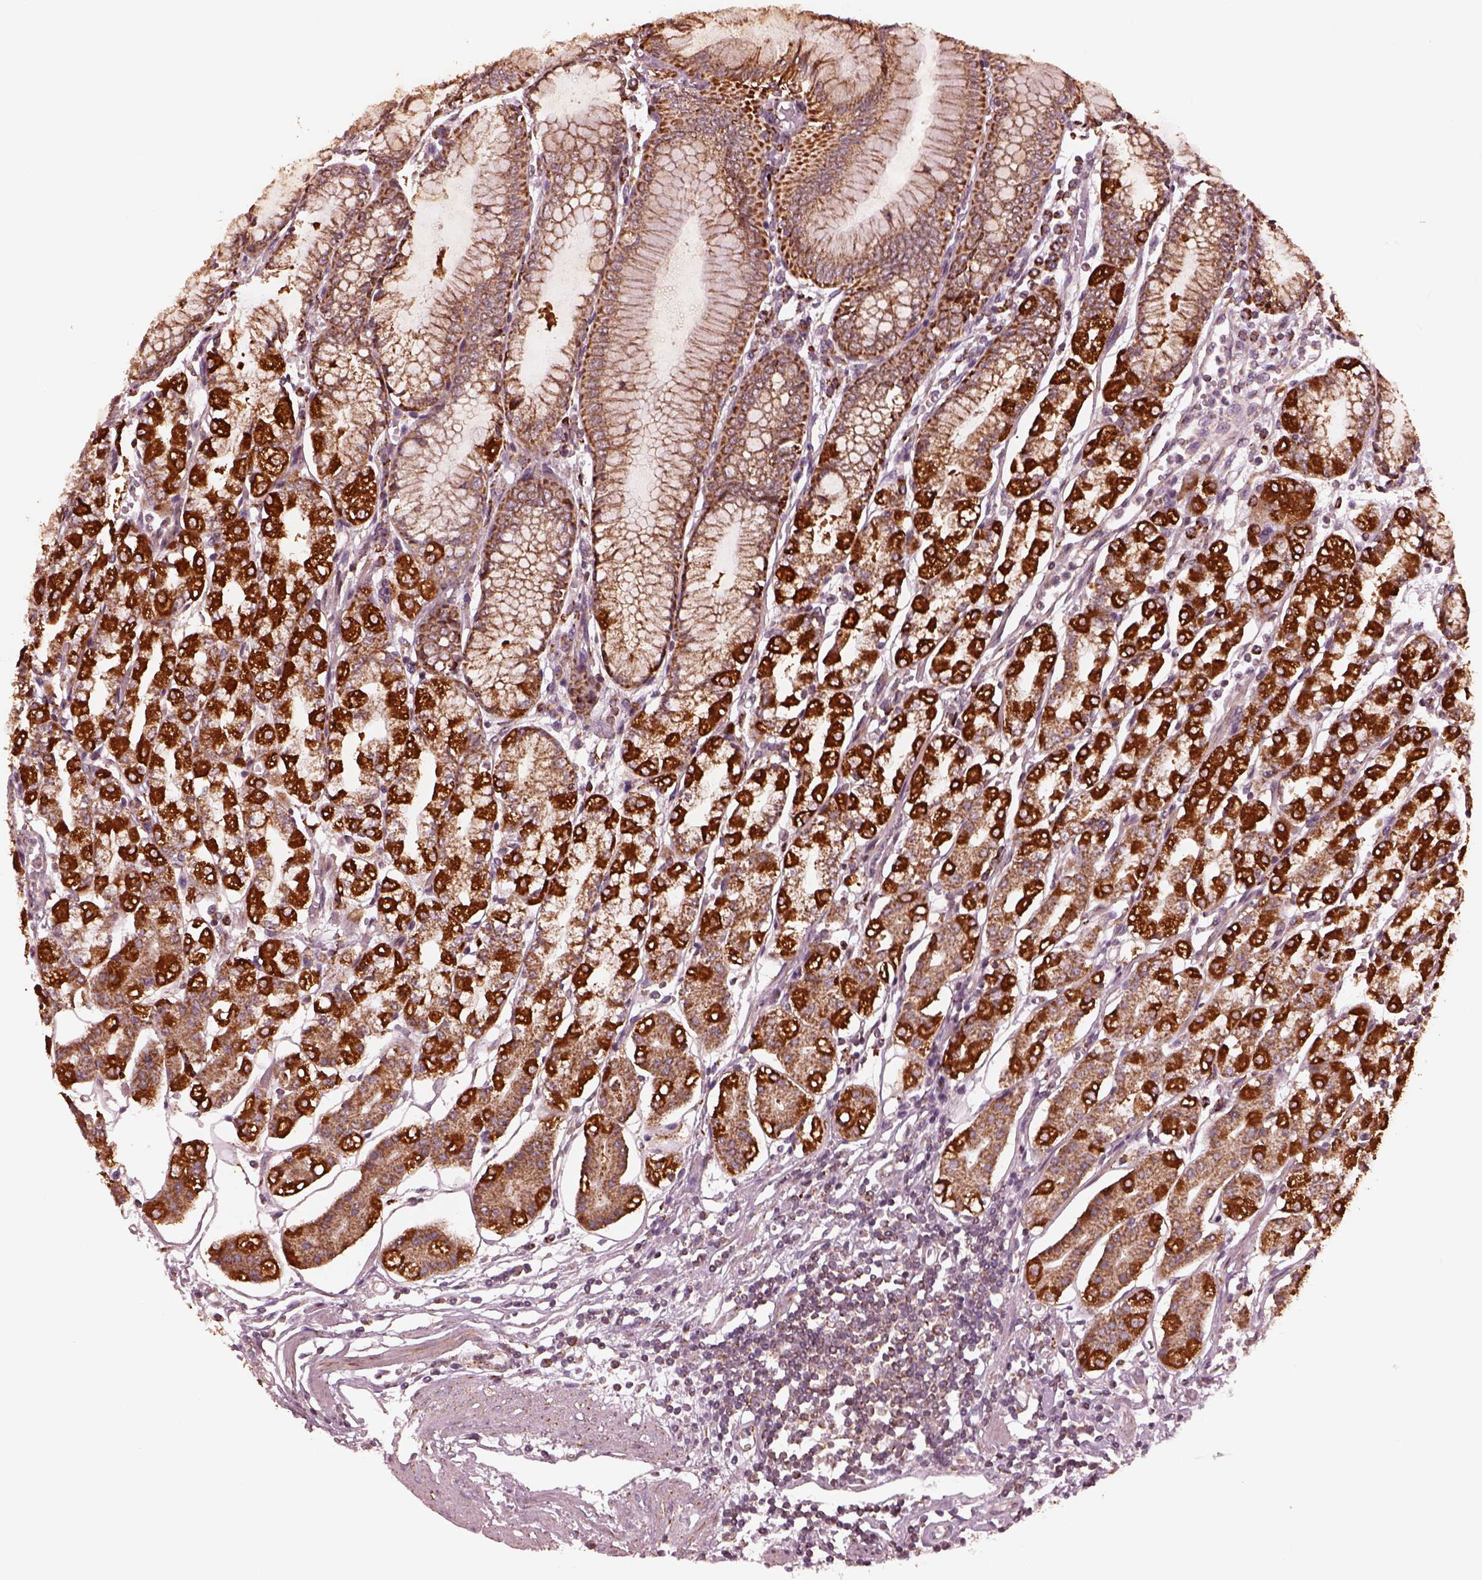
{"staining": {"intensity": "strong", "quantity": ">75%", "location": "cytoplasmic/membranous"}, "tissue": "stomach", "cell_type": "Glandular cells", "image_type": "normal", "snomed": [{"axis": "morphology", "description": "Normal tissue, NOS"}, {"axis": "topography", "description": "Skeletal muscle"}, {"axis": "topography", "description": "Stomach"}], "caption": "The photomicrograph exhibits a brown stain indicating the presence of a protein in the cytoplasmic/membranous of glandular cells in stomach.", "gene": "NDUFB10", "patient": {"sex": "female", "age": 57}}